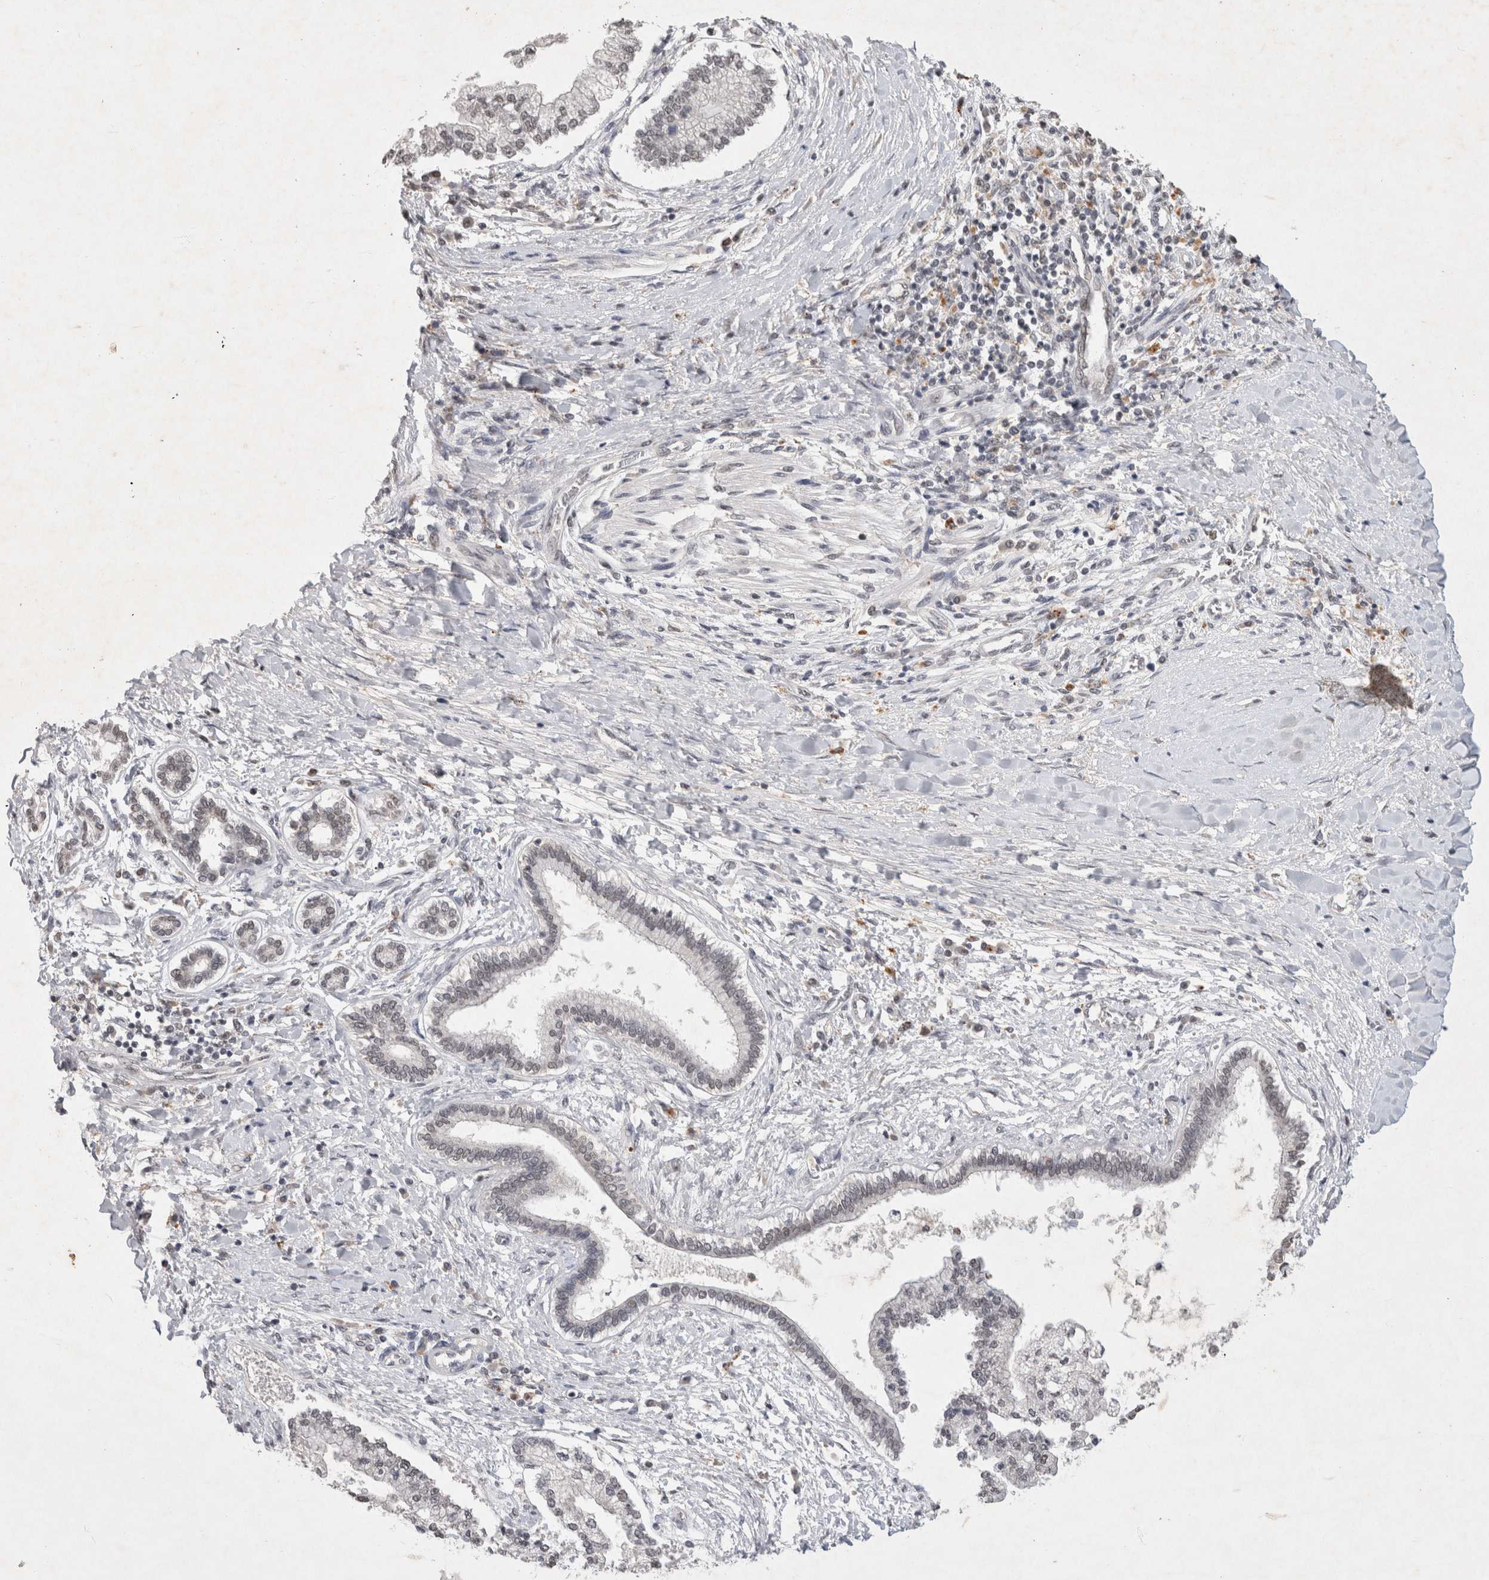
{"staining": {"intensity": "weak", "quantity": "<25%", "location": "nuclear"}, "tissue": "liver cancer", "cell_type": "Tumor cells", "image_type": "cancer", "snomed": [{"axis": "morphology", "description": "Cholangiocarcinoma"}, {"axis": "topography", "description": "Liver"}], "caption": "This micrograph is of liver cancer stained with IHC to label a protein in brown with the nuclei are counter-stained blue. There is no expression in tumor cells. (Brightfield microscopy of DAB (3,3'-diaminobenzidine) immunohistochemistry at high magnification).", "gene": "XRCC5", "patient": {"sex": "male", "age": 50}}